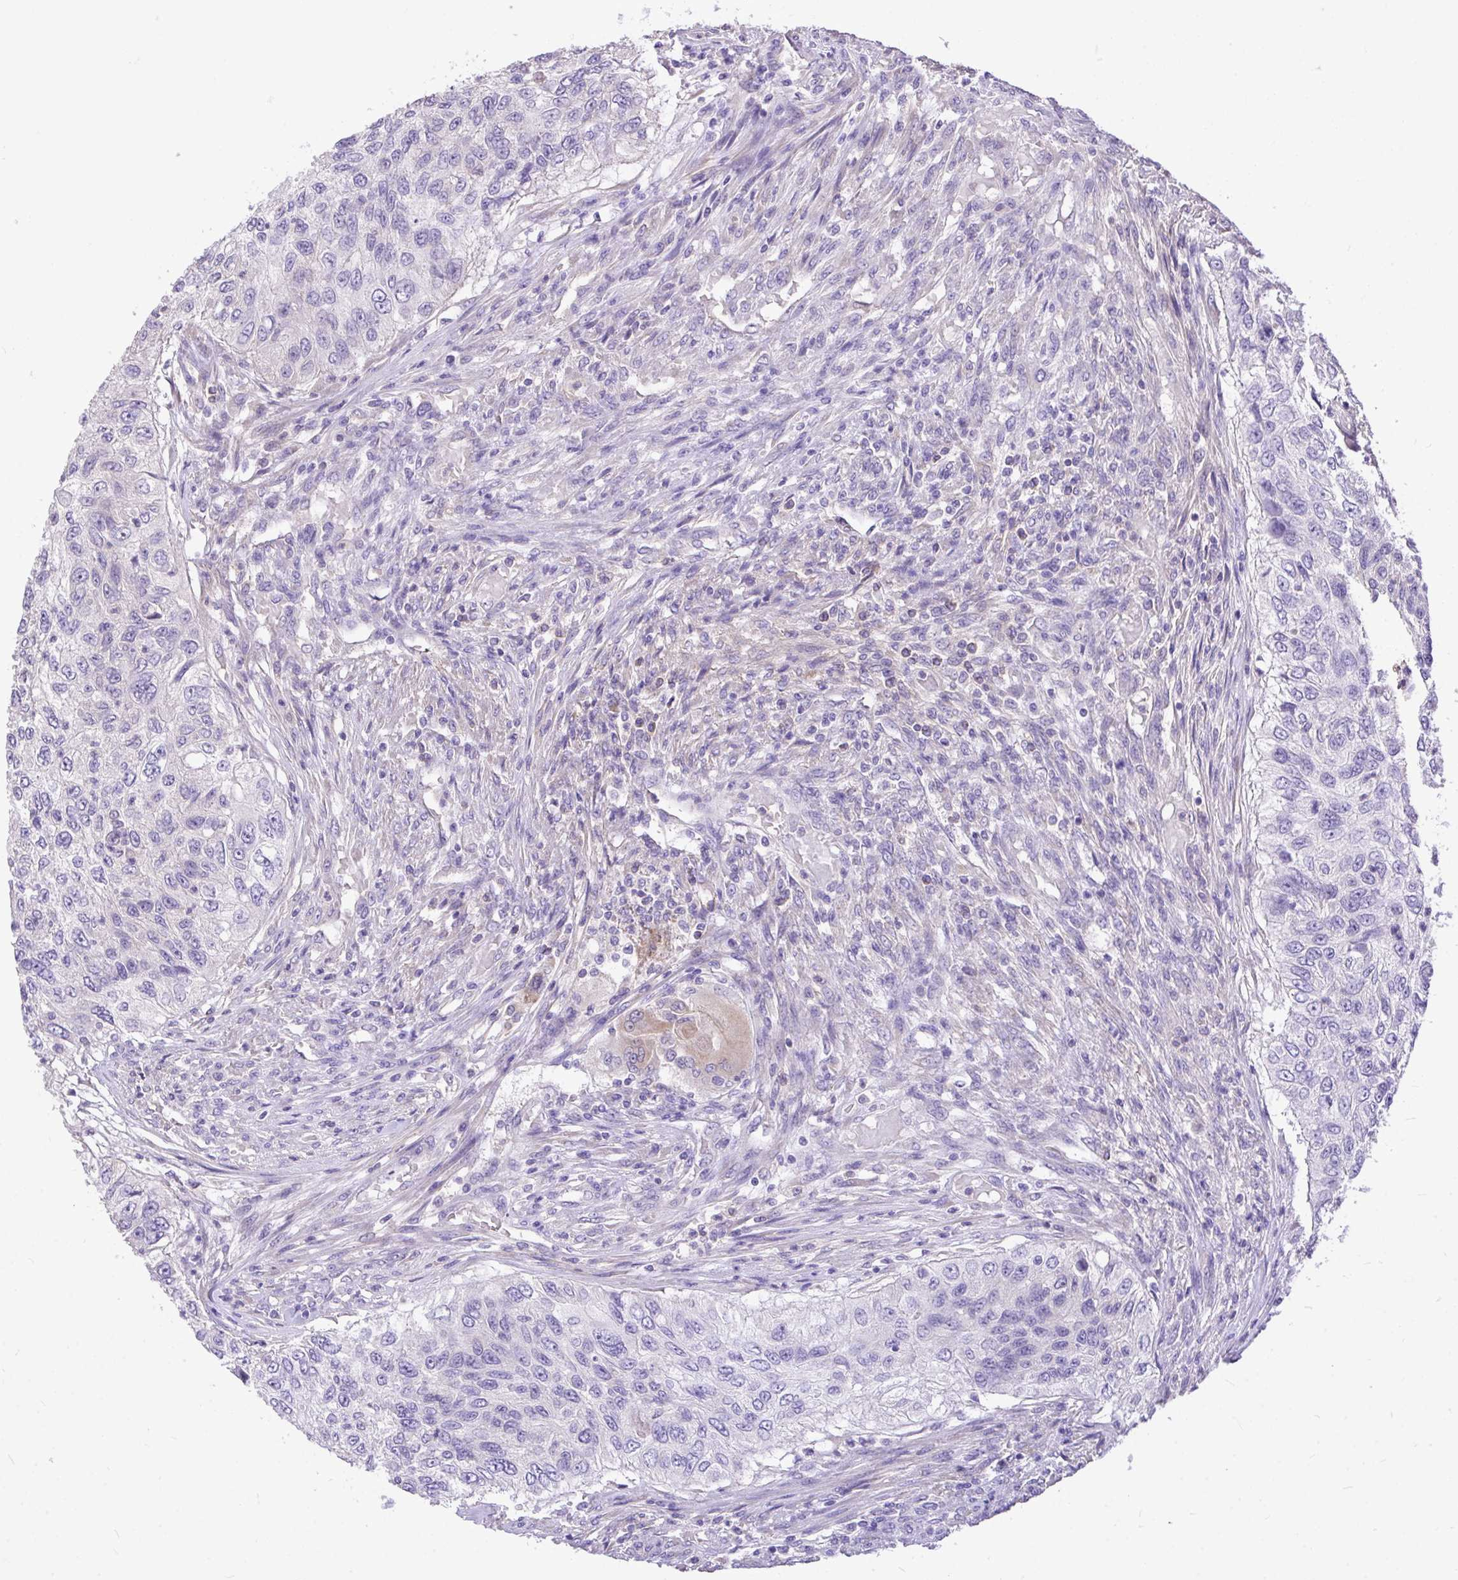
{"staining": {"intensity": "negative", "quantity": "none", "location": "none"}, "tissue": "urothelial cancer", "cell_type": "Tumor cells", "image_type": "cancer", "snomed": [{"axis": "morphology", "description": "Urothelial carcinoma, High grade"}, {"axis": "topography", "description": "Urinary bladder"}], "caption": "High power microscopy micrograph of an IHC image of urothelial cancer, revealing no significant expression in tumor cells.", "gene": "MPC2", "patient": {"sex": "female", "age": 60}}